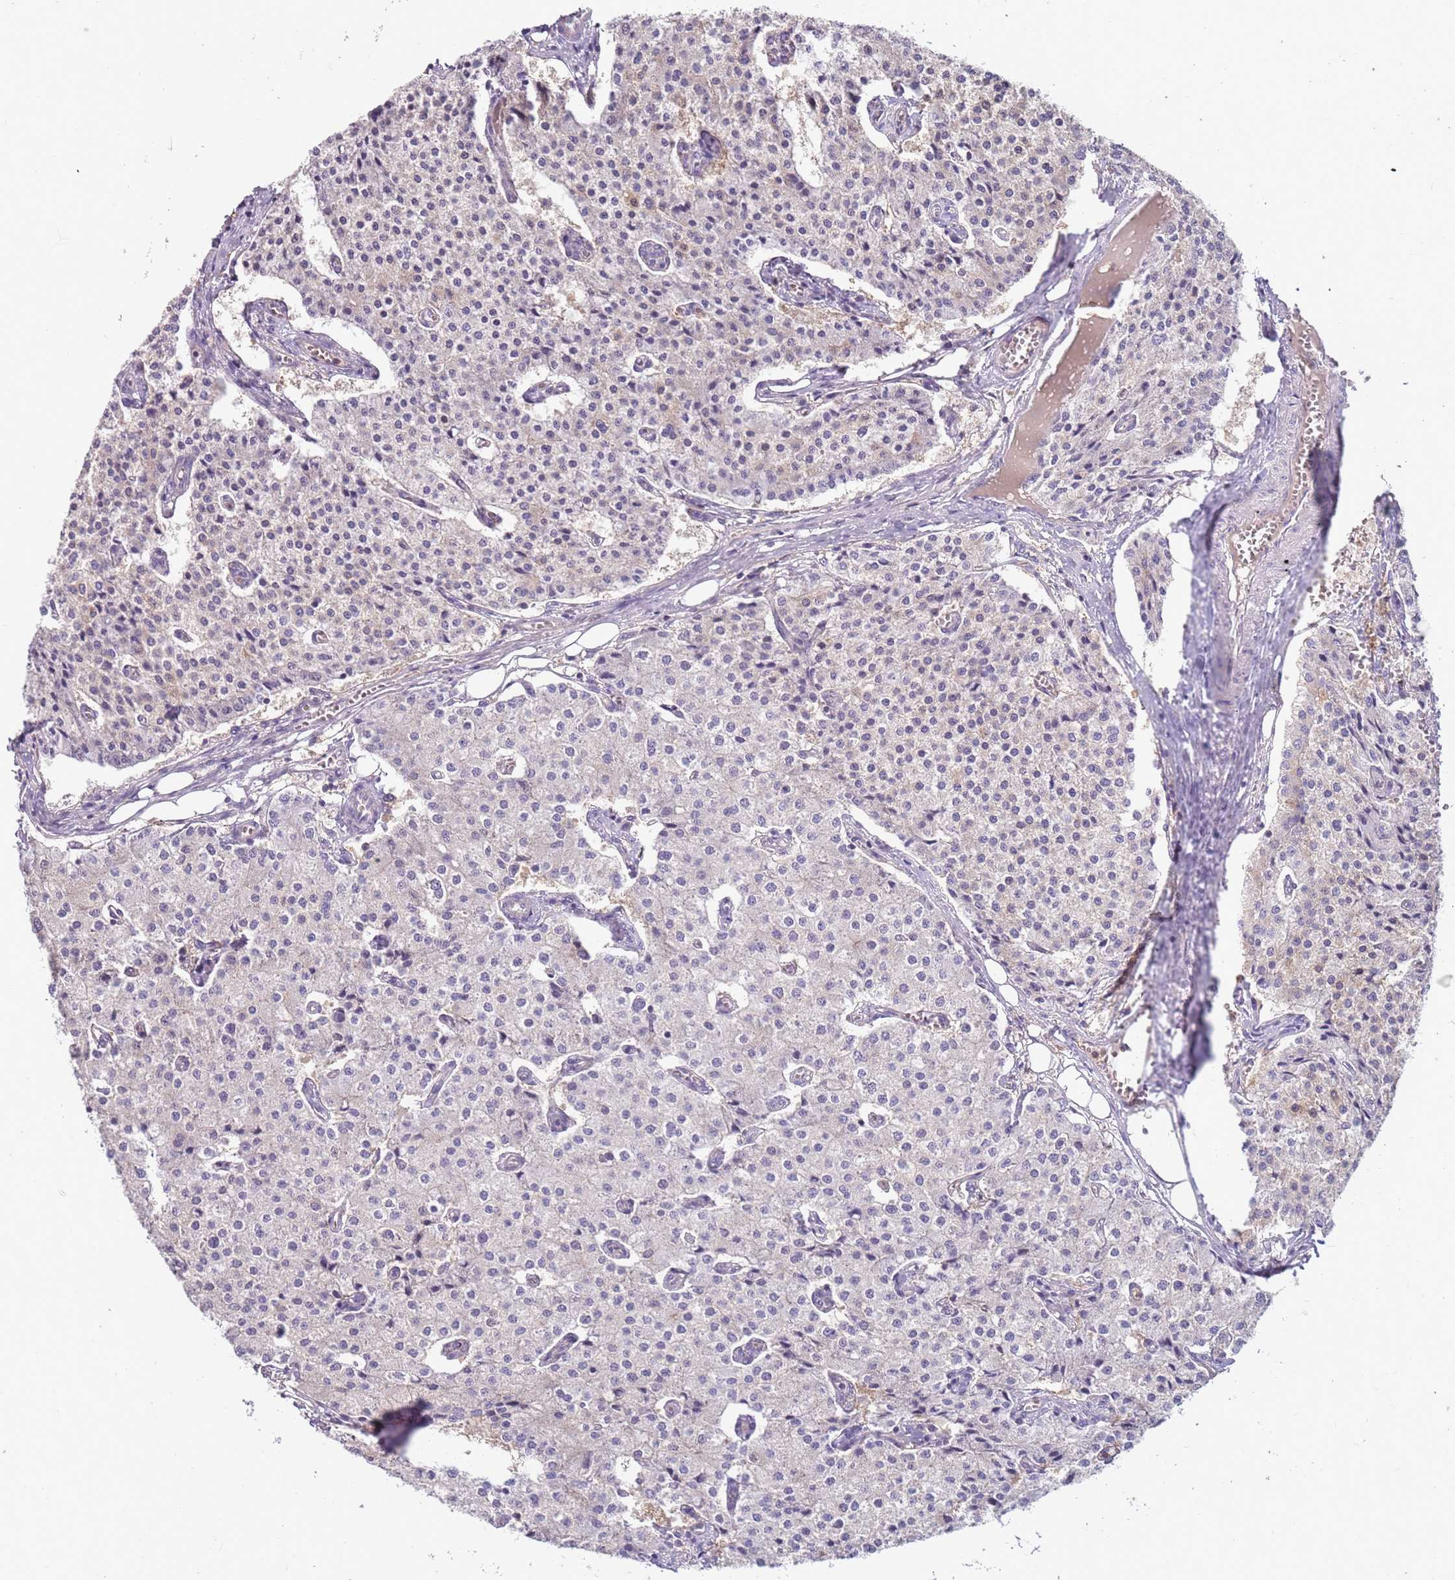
{"staining": {"intensity": "negative", "quantity": "none", "location": "none"}, "tissue": "carcinoid", "cell_type": "Tumor cells", "image_type": "cancer", "snomed": [{"axis": "morphology", "description": "Carcinoid, malignant, NOS"}, {"axis": "topography", "description": "Colon"}], "caption": "A histopathology image of human malignant carcinoid is negative for staining in tumor cells.", "gene": "ARHGAP5", "patient": {"sex": "female", "age": 52}}